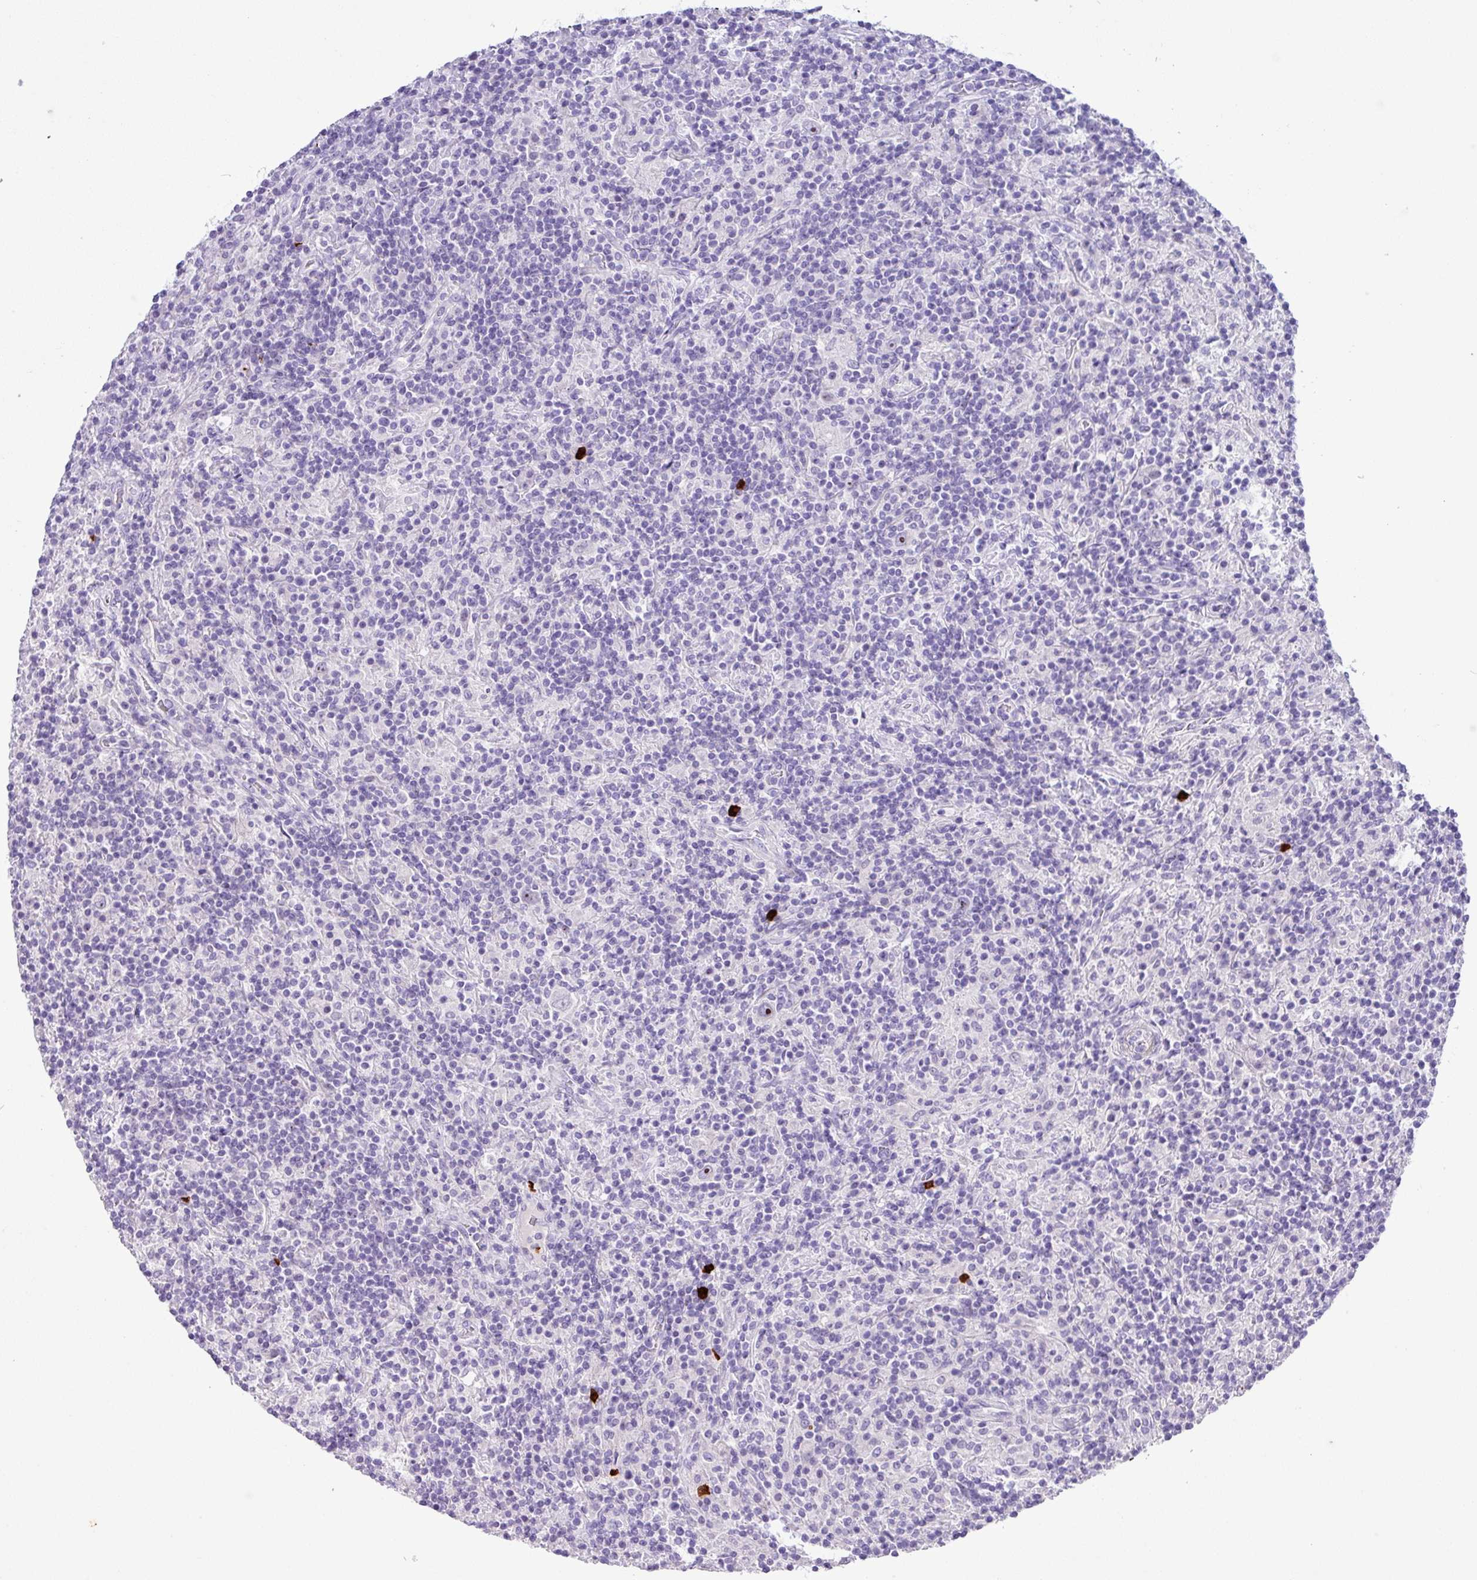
{"staining": {"intensity": "moderate", "quantity": "<25%", "location": "nuclear"}, "tissue": "lymphoma", "cell_type": "Tumor cells", "image_type": "cancer", "snomed": [{"axis": "morphology", "description": "Hodgkin's disease, NOS"}, {"axis": "topography", "description": "Lymph node"}], "caption": "A histopathology image of lymphoma stained for a protein reveals moderate nuclear brown staining in tumor cells.", "gene": "MRM2", "patient": {"sex": "male", "age": 70}}